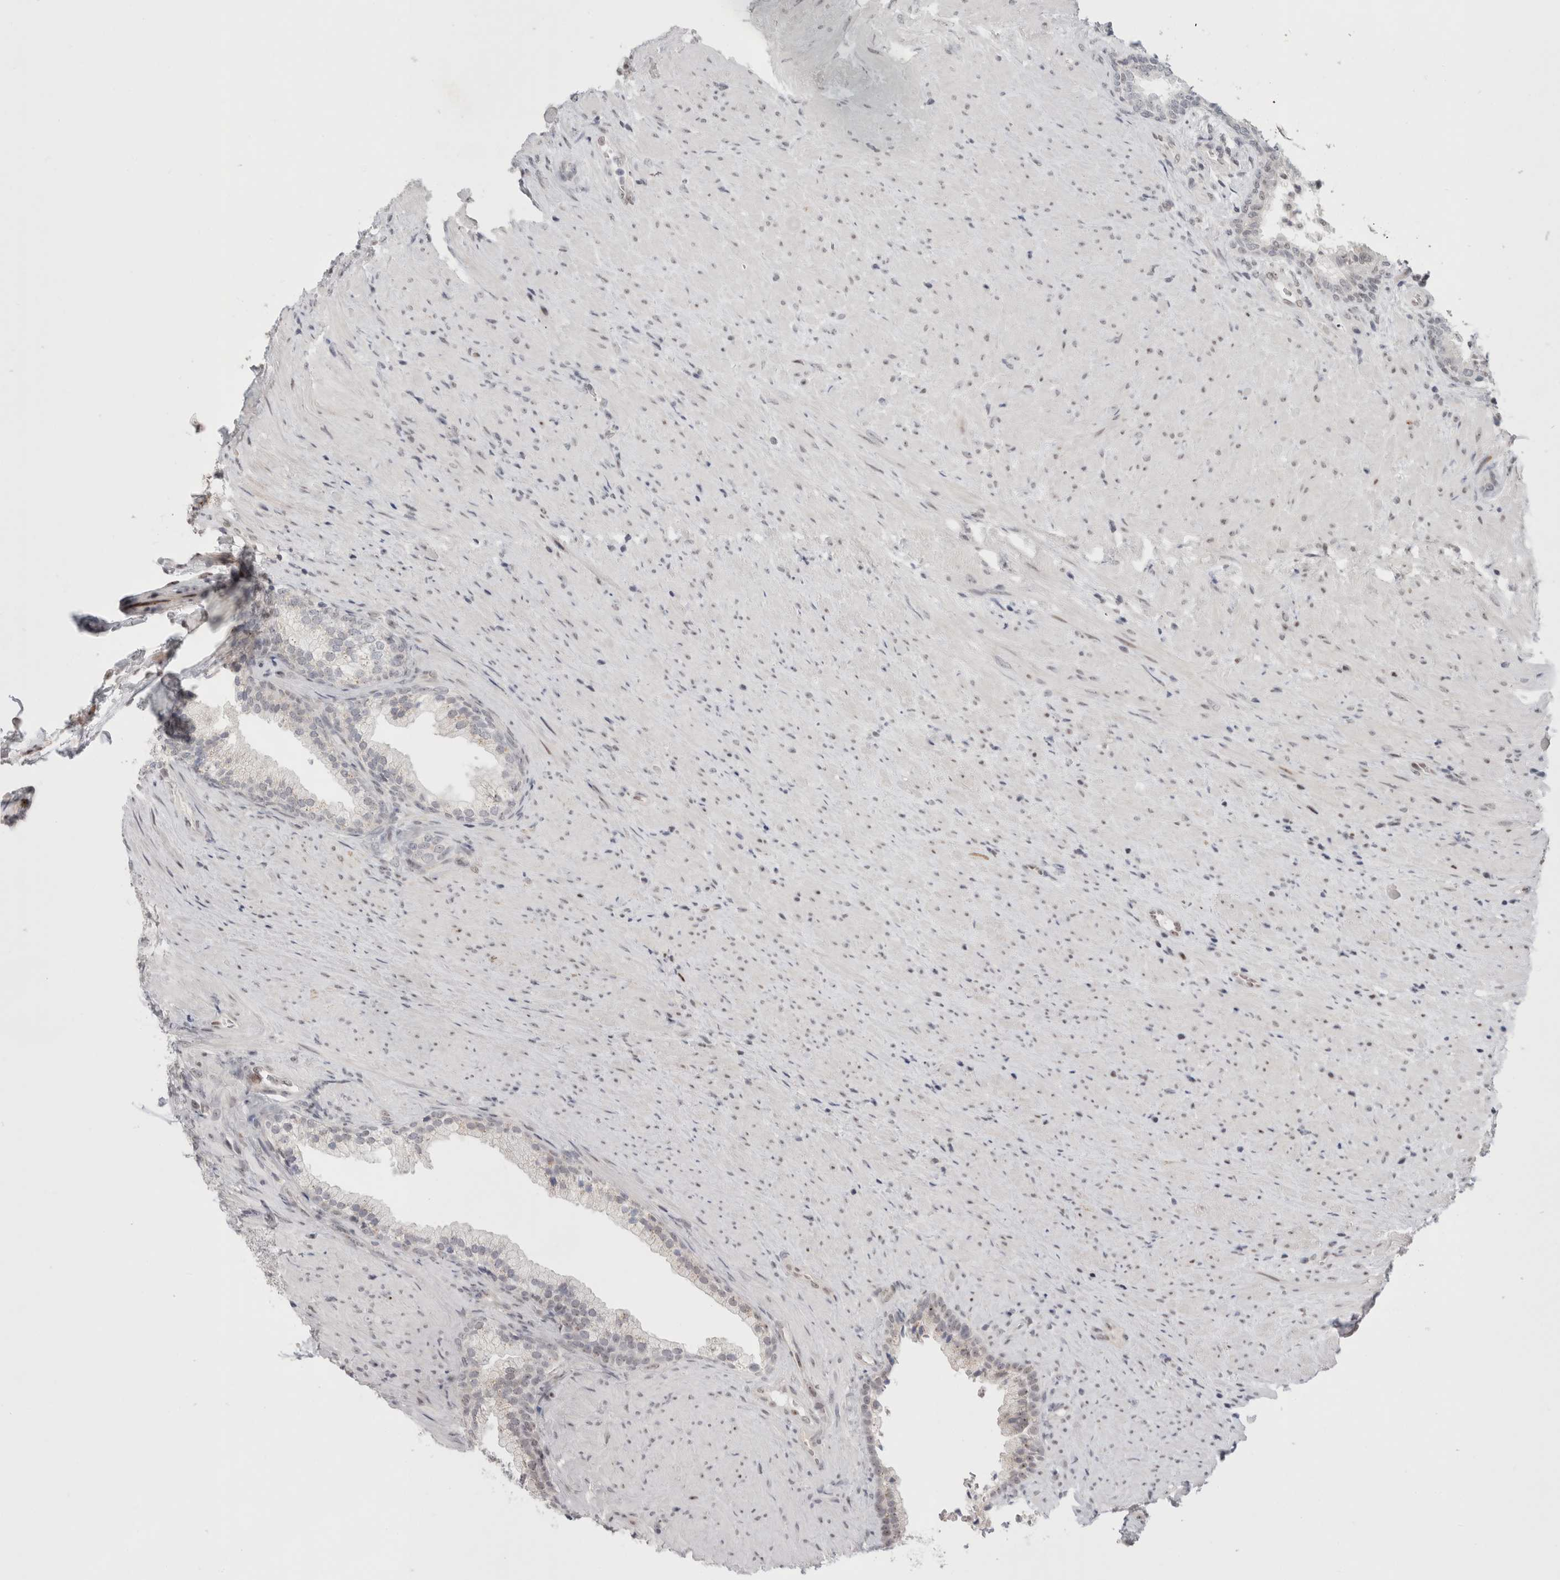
{"staining": {"intensity": "moderate", "quantity": "<25%", "location": "nuclear"}, "tissue": "prostate", "cell_type": "Glandular cells", "image_type": "normal", "snomed": [{"axis": "morphology", "description": "Normal tissue, NOS"}, {"axis": "topography", "description": "Prostate"}], "caption": "Immunohistochemistry (IHC) staining of normal prostate, which displays low levels of moderate nuclear staining in about <25% of glandular cells indicating moderate nuclear protein positivity. The staining was performed using DAB (3,3'-diaminobenzidine) (brown) for protein detection and nuclei were counterstained in hematoxylin (blue).", "gene": "SENP6", "patient": {"sex": "male", "age": 76}}